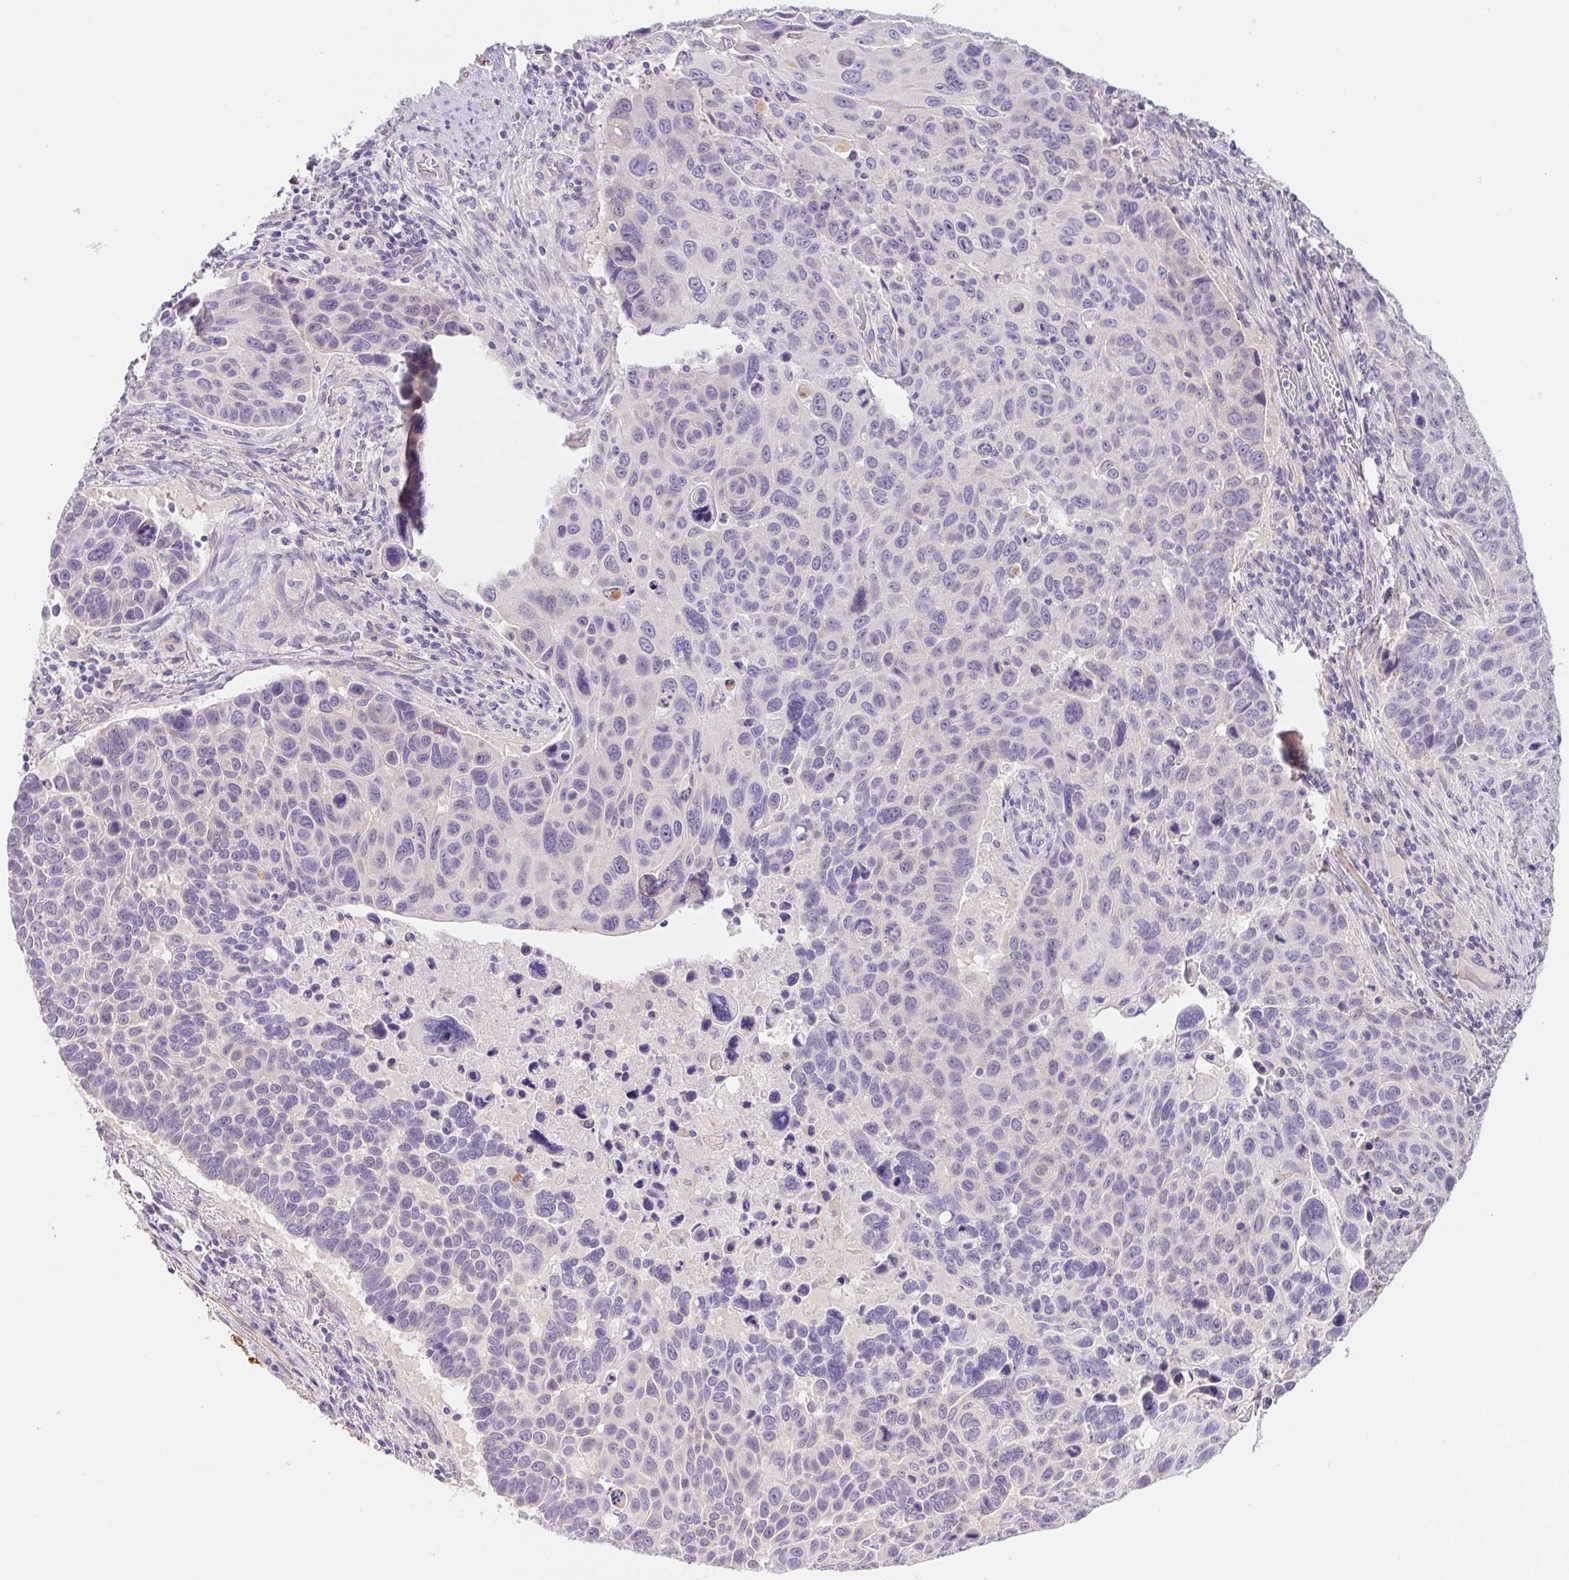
{"staining": {"intensity": "negative", "quantity": "none", "location": "none"}, "tissue": "lung cancer", "cell_type": "Tumor cells", "image_type": "cancer", "snomed": [{"axis": "morphology", "description": "Squamous cell carcinoma, NOS"}, {"axis": "topography", "description": "Lung"}], "caption": "This is an immunohistochemistry micrograph of human squamous cell carcinoma (lung). There is no expression in tumor cells.", "gene": "DYNC2LI1", "patient": {"sex": "male", "age": 68}}